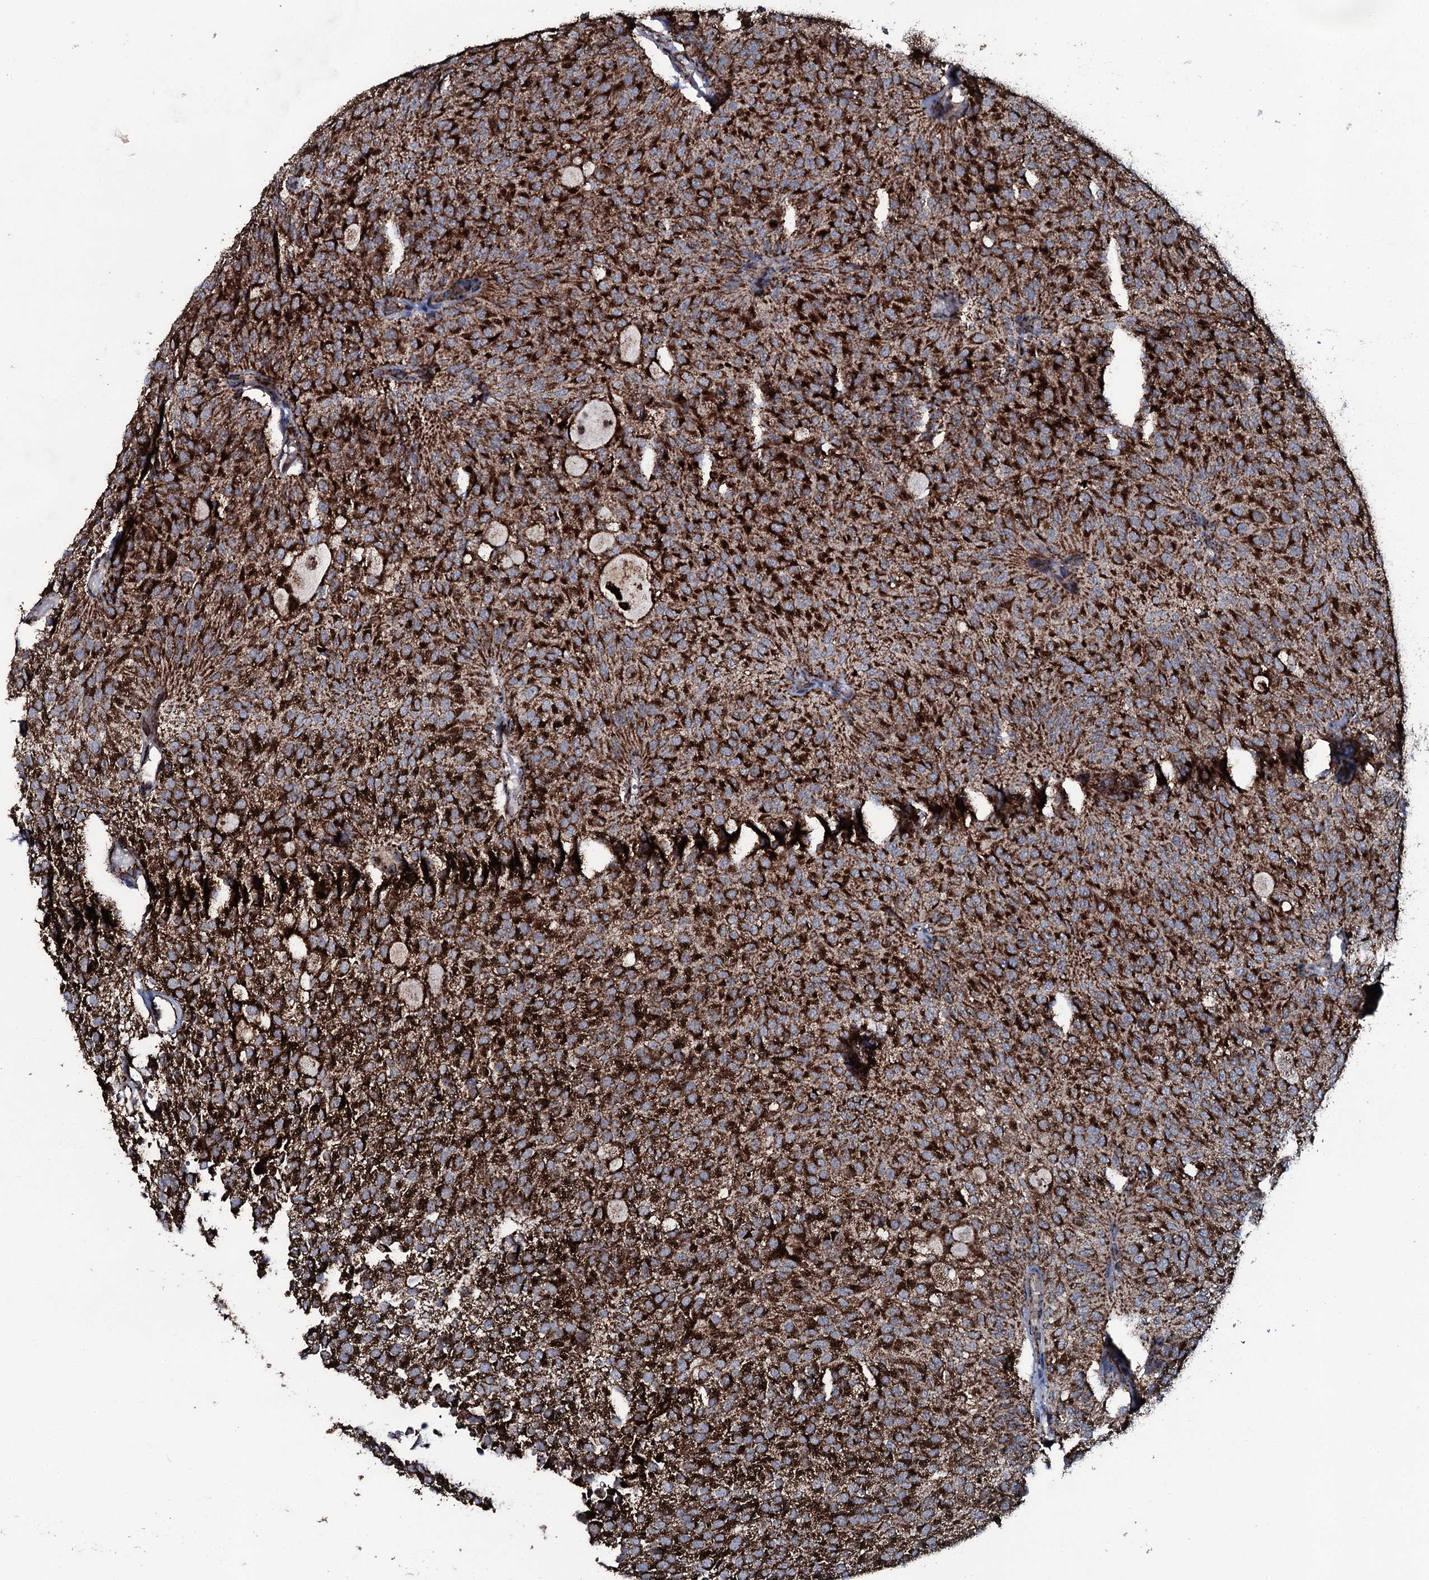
{"staining": {"intensity": "strong", "quantity": ">75%", "location": "cytoplasmic/membranous"}, "tissue": "urothelial cancer", "cell_type": "Tumor cells", "image_type": "cancer", "snomed": [{"axis": "morphology", "description": "Urothelial carcinoma, Low grade"}, {"axis": "topography", "description": "Urinary bladder"}], "caption": "Immunohistochemical staining of urothelial cancer shows strong cytoplasmic/membranous protein positivity in about >75% of tumor cells.", "gene": "DYNC2I2", "patient": {"sex": "male", "age": 78}}